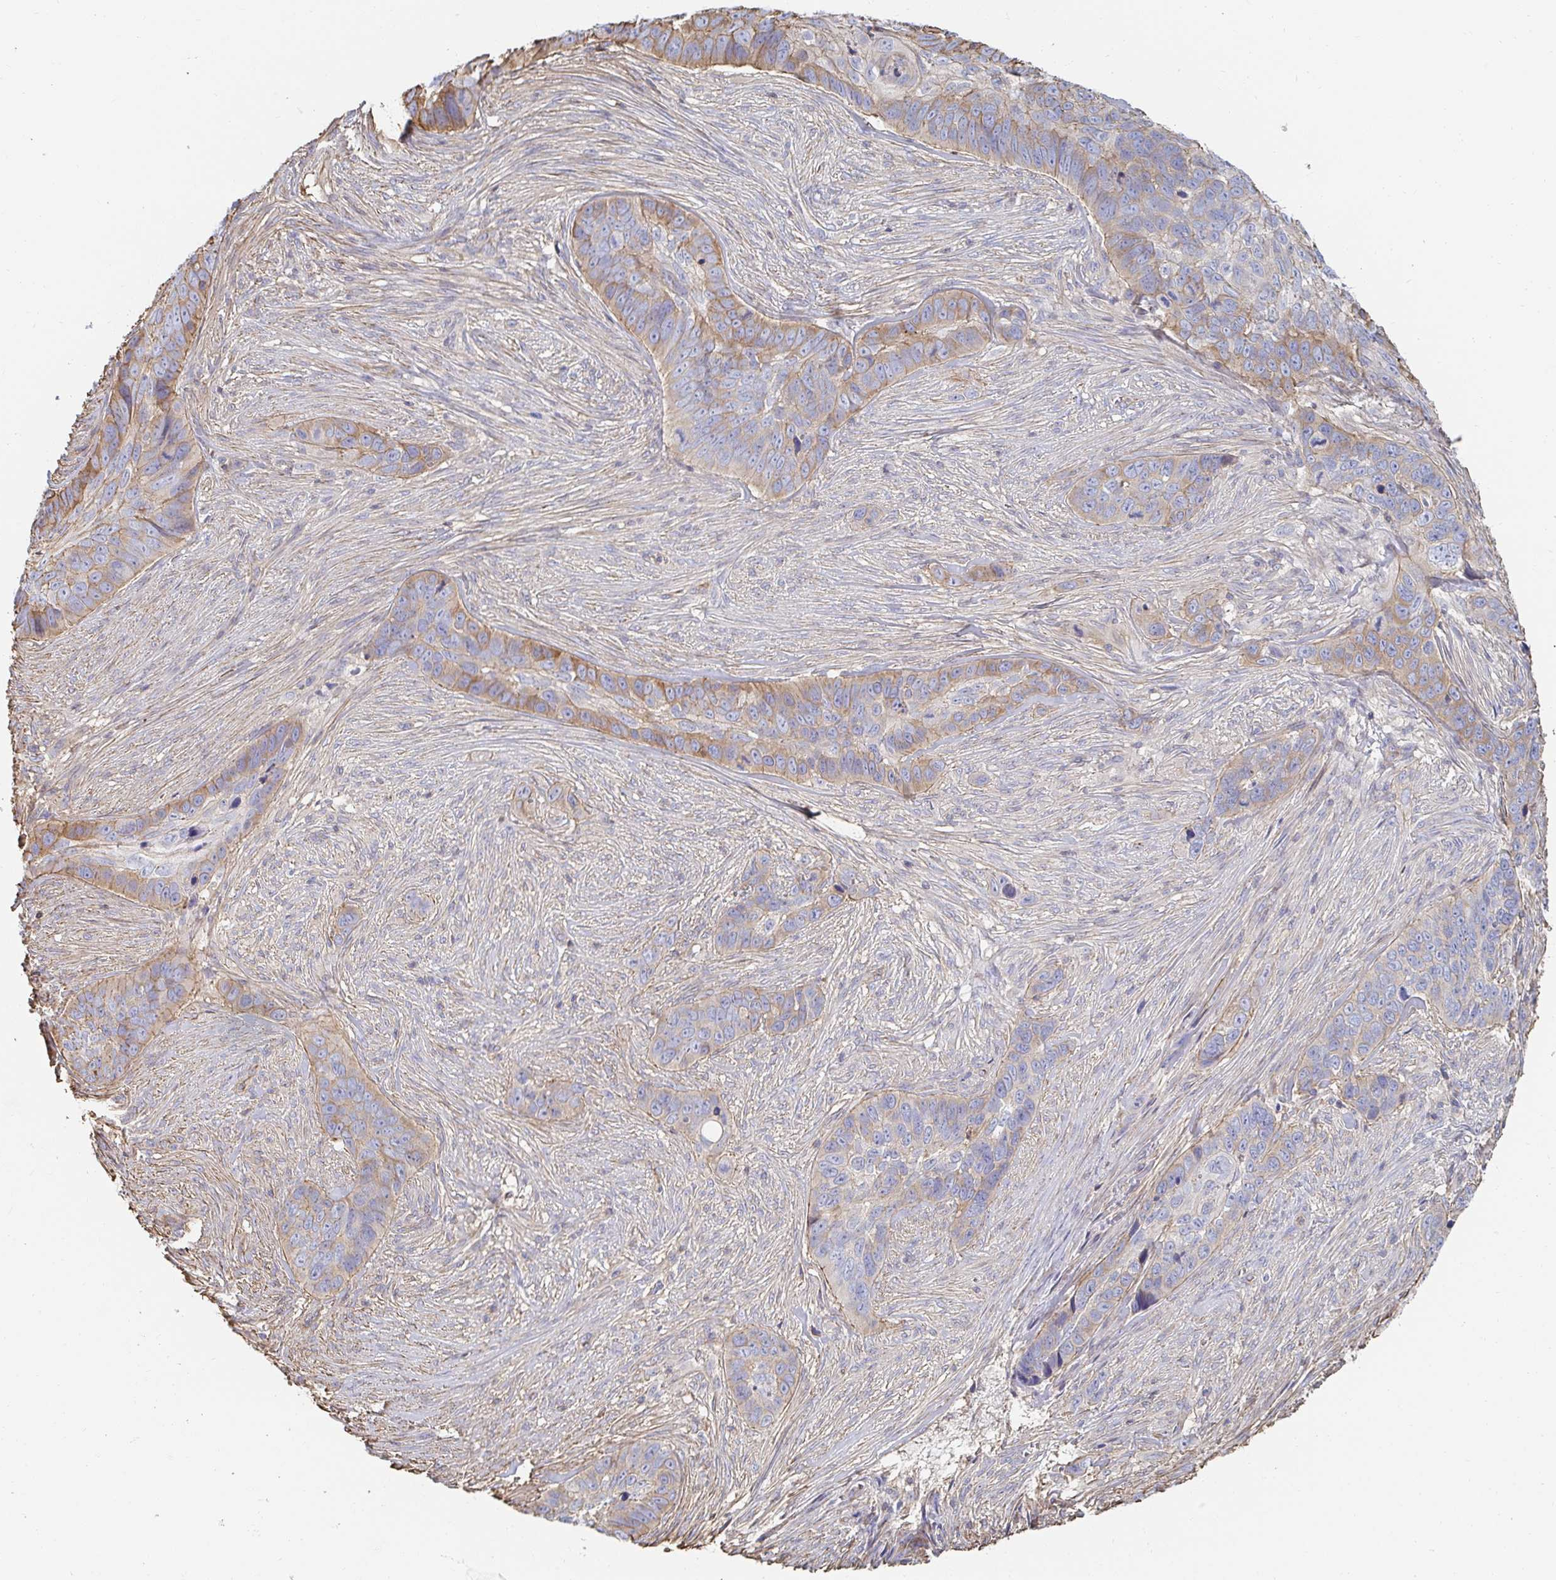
{"staining": {"intensity": "moderate", "quantity": "<25%", "location": "cytoplasmic/membranous"}, "tissue": "skin cancer", "cell_type": "Tumor cells", "image_type": "cancer", "snomed": [{"axis": "morphology", "description": "Basal cell carcinoma"}, {"axis": "topography", "description": "Skin"}], "caption": "Human skin basal cell carcinoma stained with a protein marker displays moderate staining in tumor cells.", "gene": "PTPN14", "patient": {"sex": "female", "age": 82}}